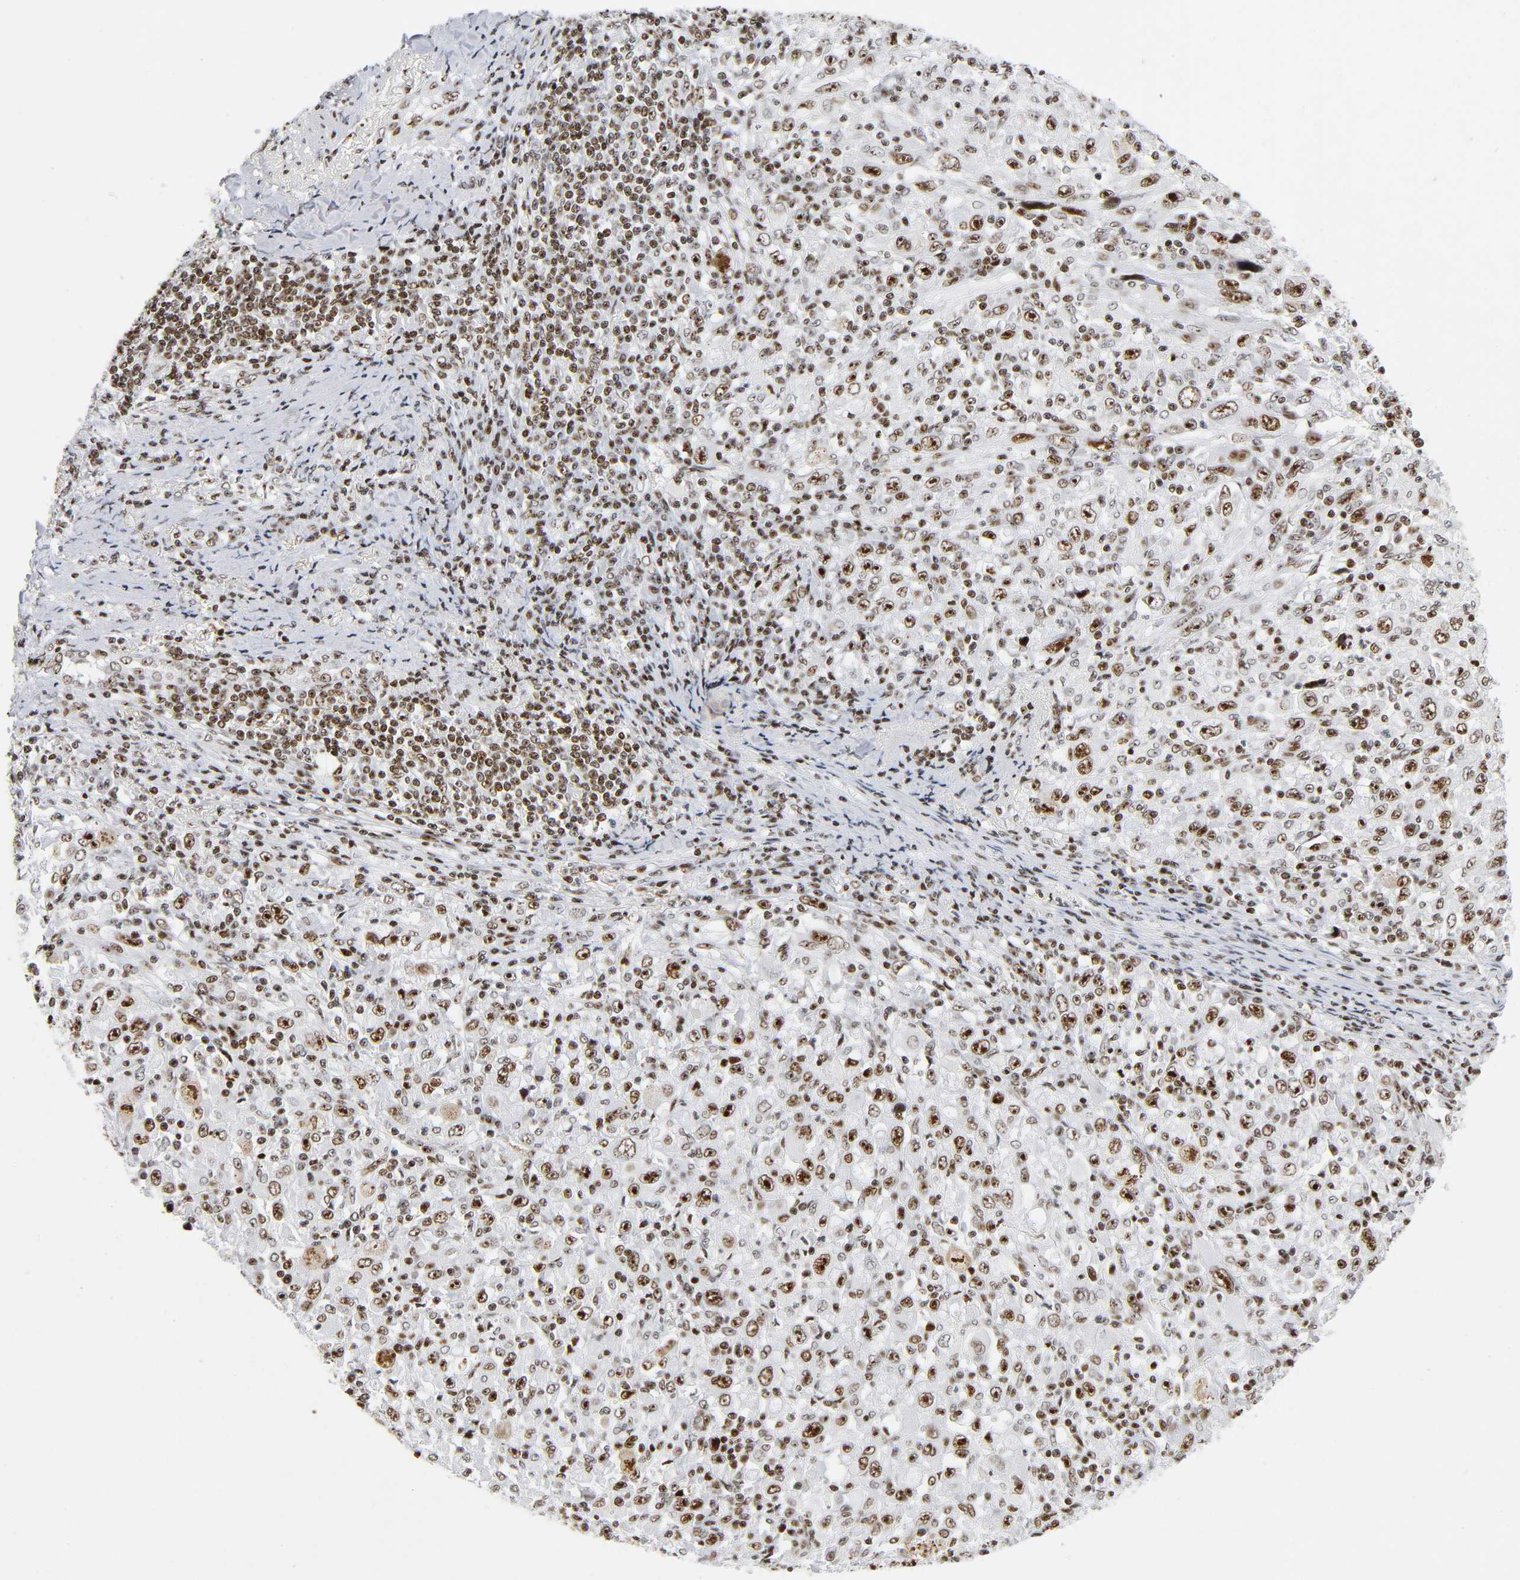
{"staining": {"intensity": "strong", "quantity": ">75%", "location": "nuclear"}, "tissue": "melanoma", "cell_type": "Tumor cells", "image_type": "cancer", "snomed": [{"axis": "morphology", "description": "Malignant melanoma, Metastatic site"}, {"axis": "topography", "description": "Skin"}], "caption": "Immunohistochemical staining of malignant melanoma (metastatic site) shows high levels of strong nuclear expression in about >75% of tumor cells. Immunohistochemistry (ihc) stains the protein of interest in brown and the nuclei are stained blue.", "gene": "UBTF", "patient": {"sex": "female", "age": 56}}